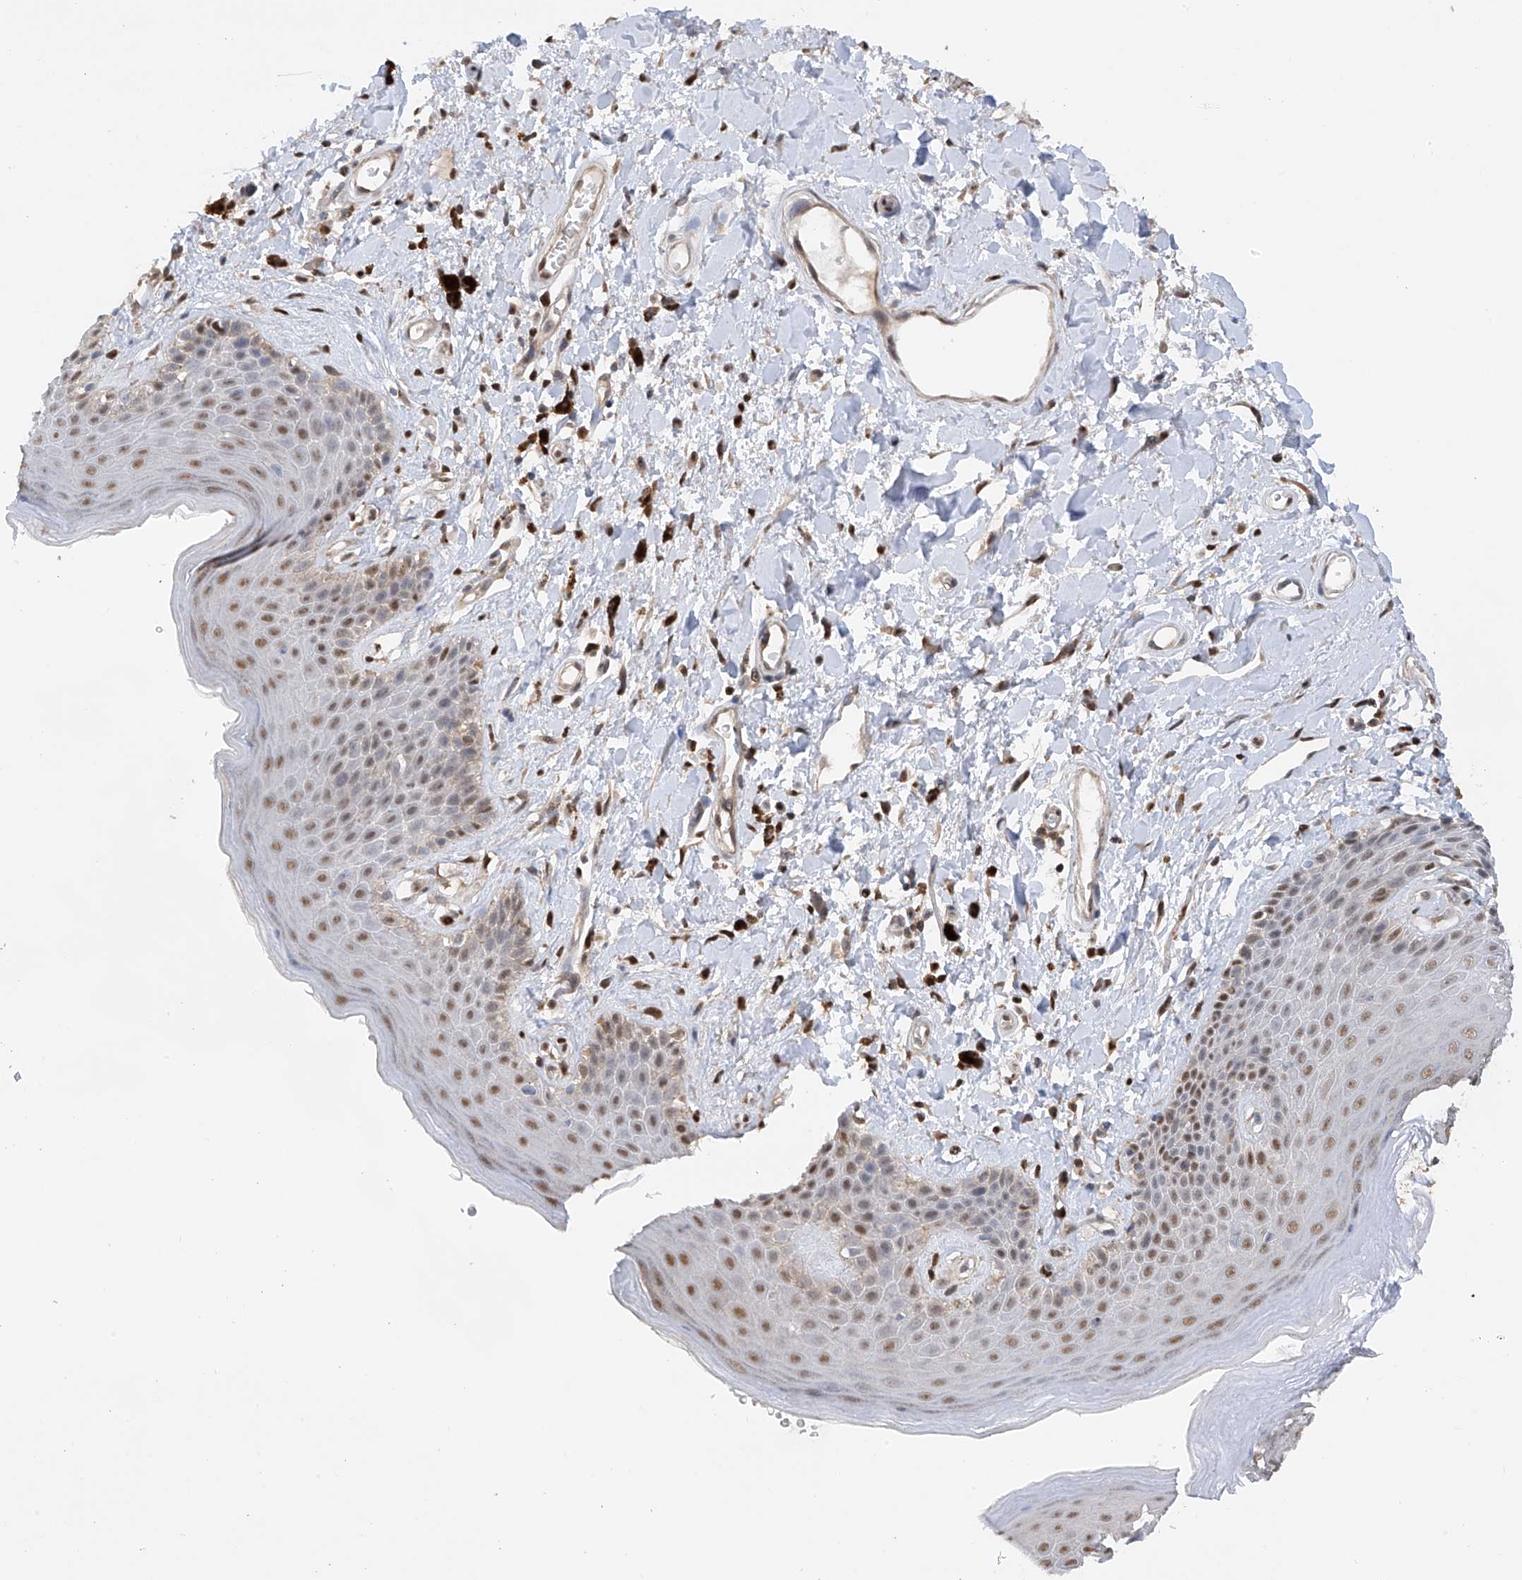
{"staining": {"intensity": "moderate", "quantity": "25%-75%", "location": "nuclear"}, "tissue": "skin", "cell_type": "Epidermal cells", "image_type": "normal", "snomed": [{"axis": "morphology", "description": "Normal tissue, NOS"}, {"axis": "topography", "description": "Anal"}], "caption": "Protein staining by immunohistochemistry (IHC) reveals moderate nuclear staining in about 25%-75% of epidermal cells in unremarkable skin. Using DAB (brown) and hematoxylin (blue) stains, captured at high magnification using brightfield microscopy.", "gene": "PMM1", "patient": {"sex": "female", "age": 78}}